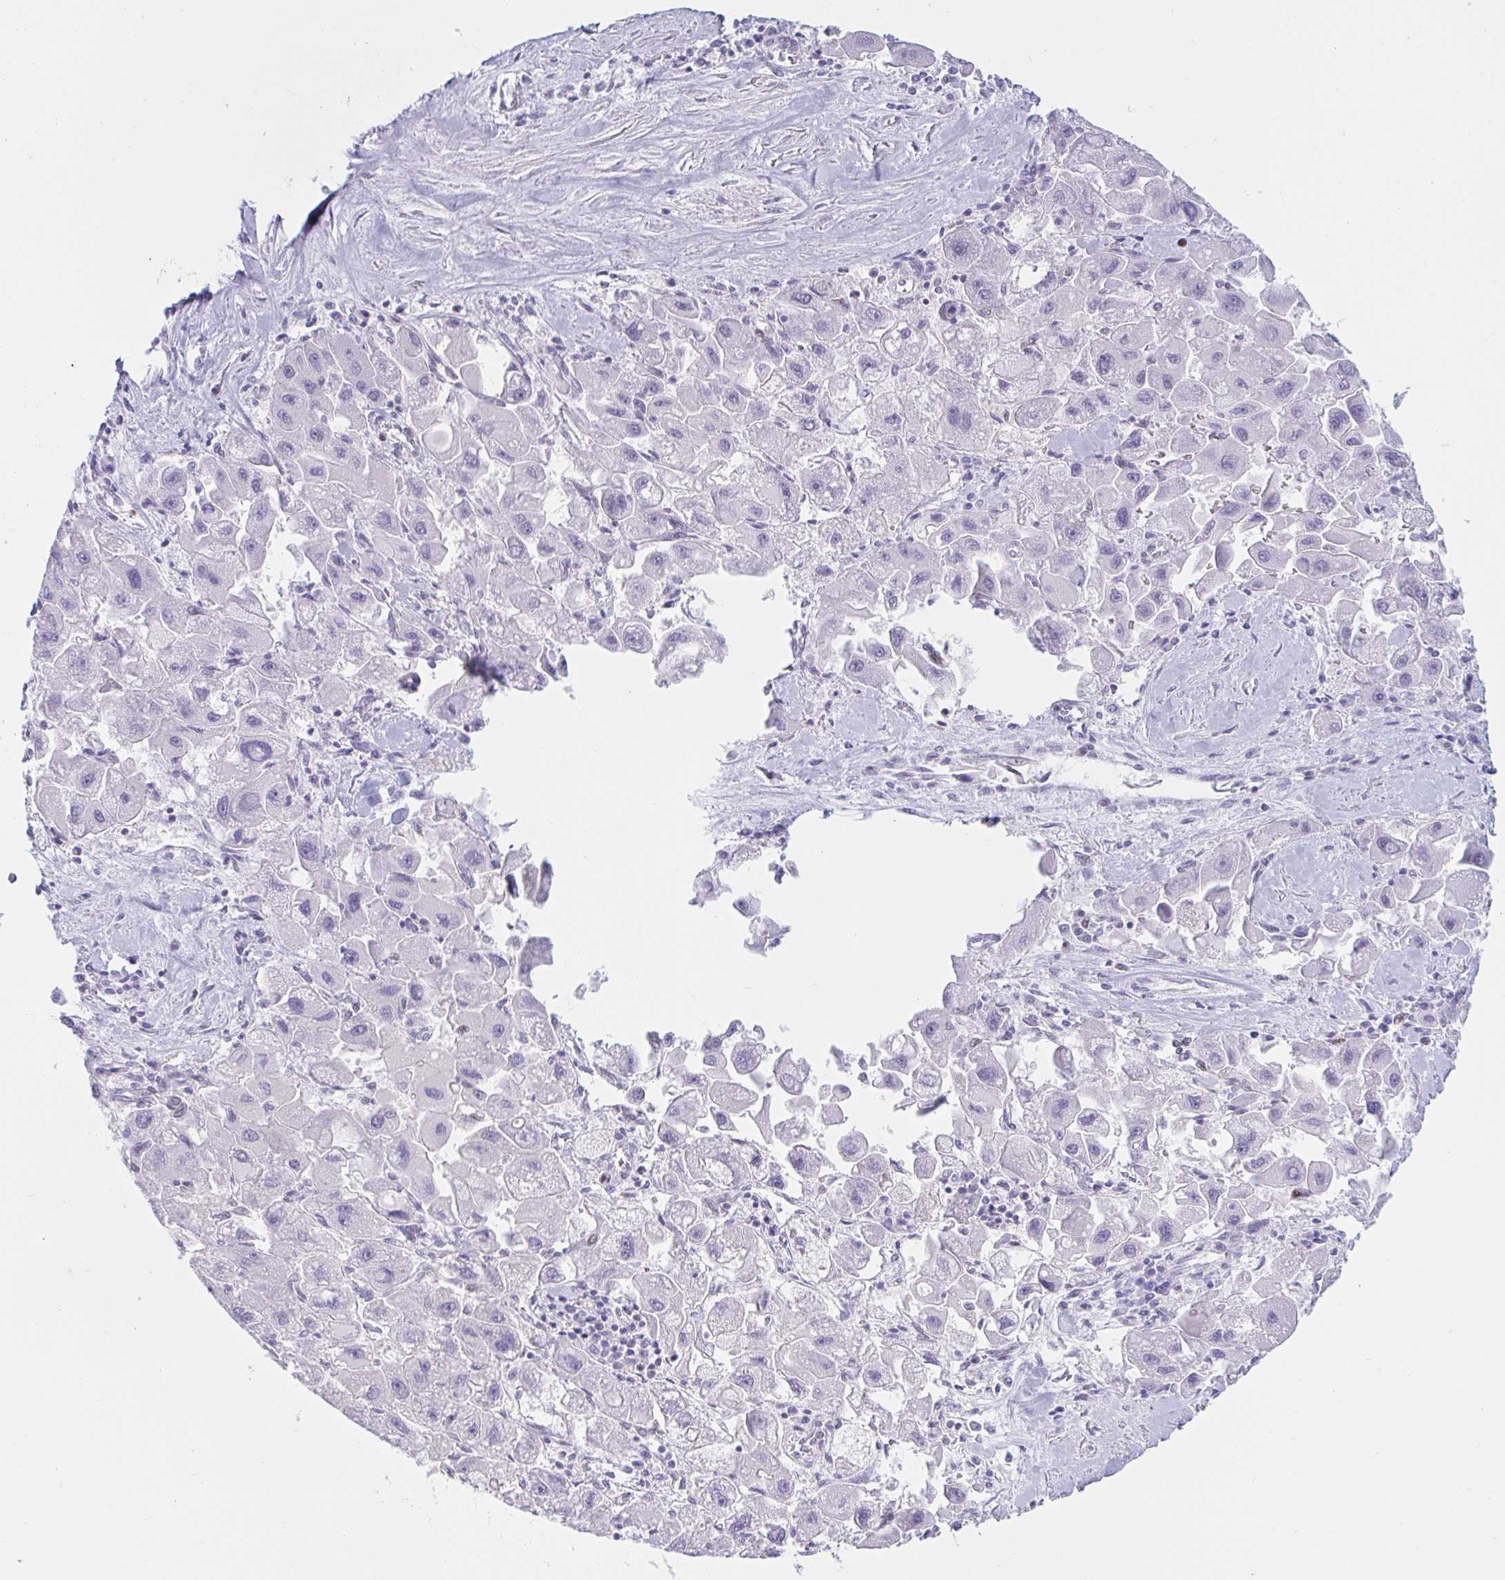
{"staining": {"intensity": "negative", "quantity": "none", "location": "none"}, "tissue": "liver cancer", "cell_type": "Tumor cells", "image_type": "cancer", "snomed": [{"axis": "morphology", "description": "Carcinoma, Hepatocellular, NOS"}, {"axis": "topography", "description": "Liver"}], "caption": "A high-resolution image shows immunohistochemistry (IHC) staining of liver cancer, which shows no significant positivity in tumor cells.", "gene": "IKZF2", "patient": {"sex": "male", "age": 24}}